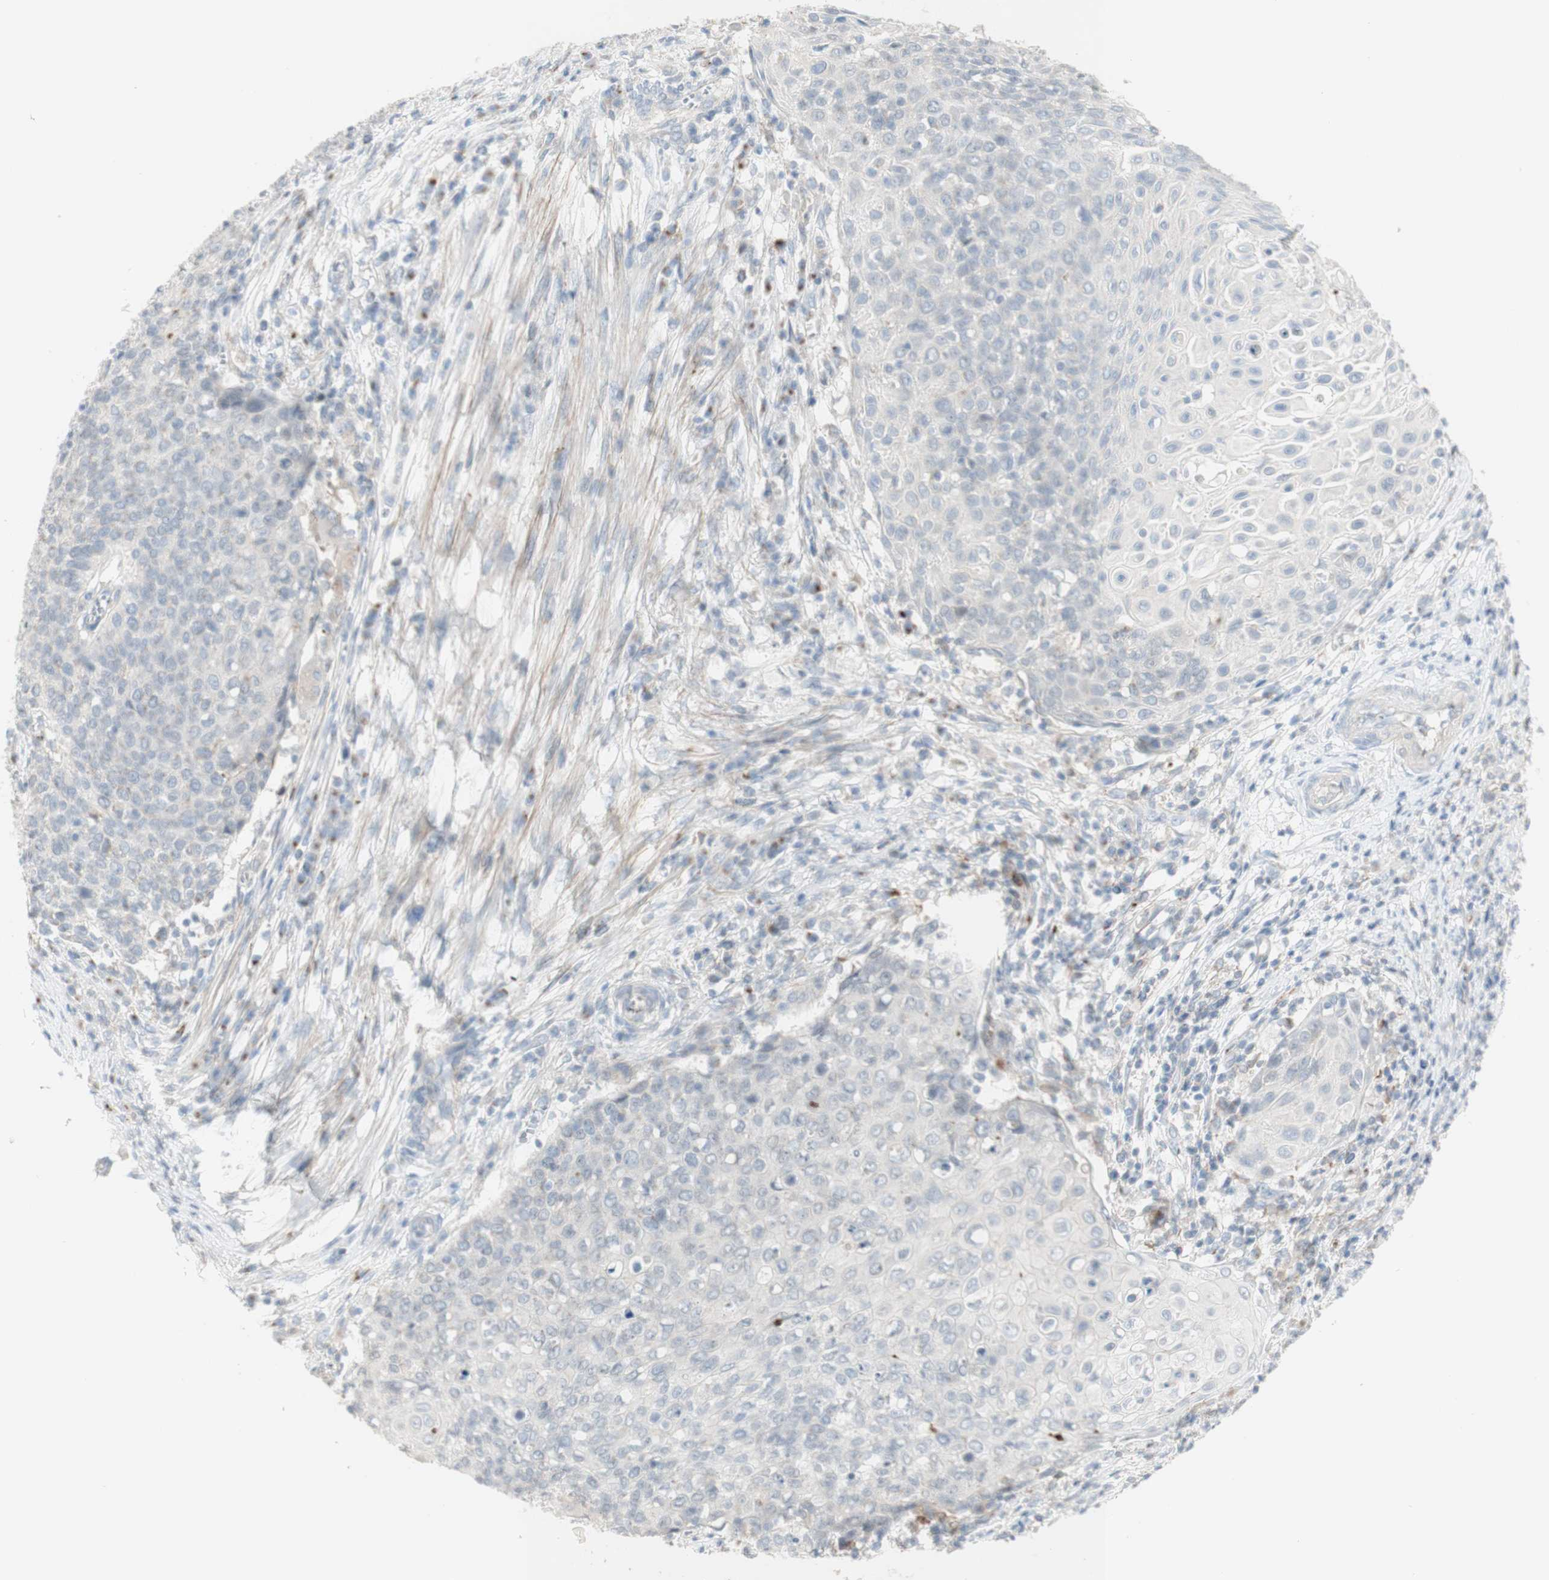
{"staining": {"intensity": "negative", "quantity": "none", "location": "none"}, "tissue": "cervical cancer", "cell_type": "Tumor cells", "image_type": "cancer", "snomed": [{"axis": "morphology", "description": "Squamous cell carcinoma, NOS"}, {"axis": "topography", "description": "Cervix"}], "caption": "This is an immunohistochemistry (IHC) photomicrograph of cervical cancer. There is no staining in tumor cells.", "gene": "MANEA", "patient": {"sex": "female", "age": 39}}